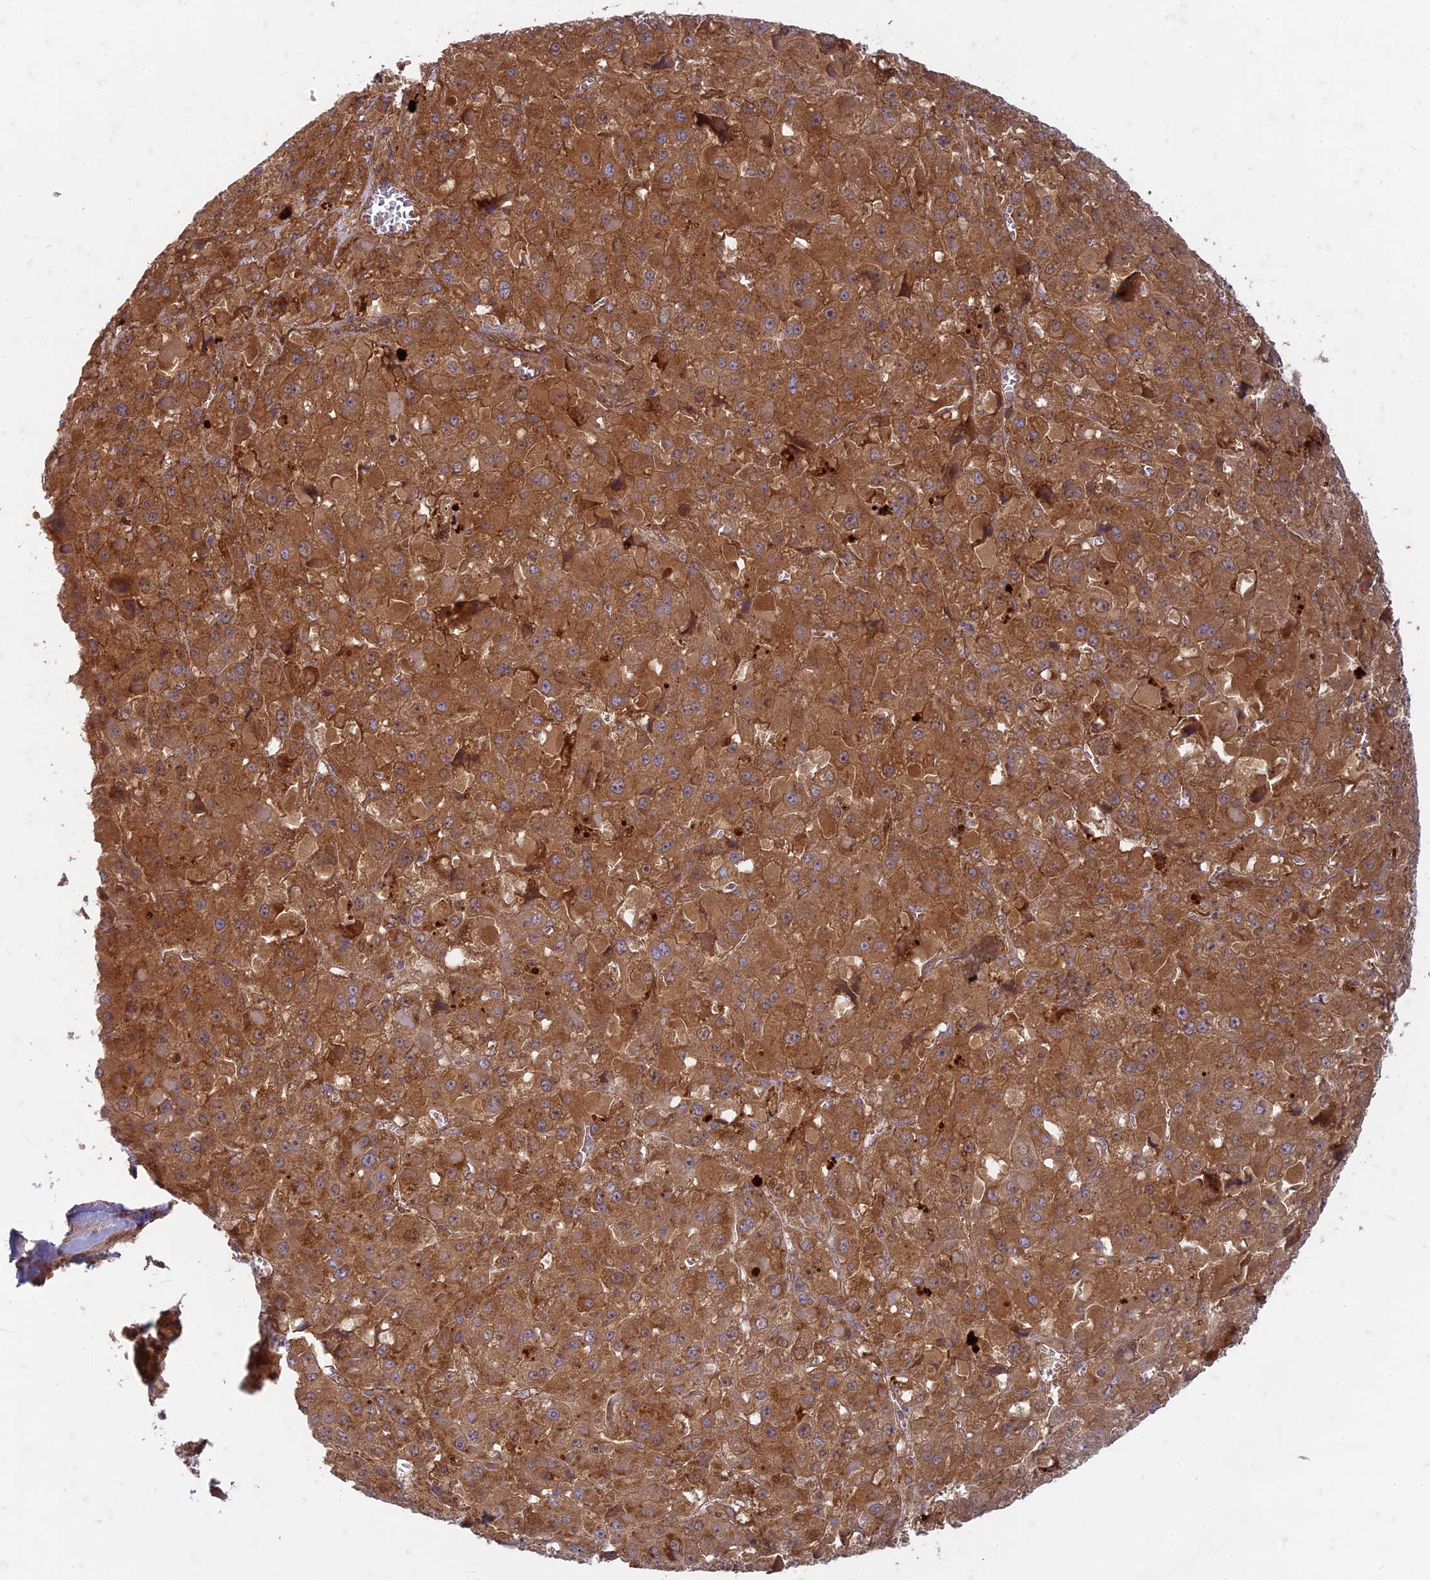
{"staining": {"intensity": "strong", "quantity": ">75%", "location": "cytoplasmic/membranous,nuclear"}, "tissue": "liver cancer", "cell_type": "Tumor cells", "image_type": "cancer", "snomed": [{"axis": "morphology", "description": "Carcinoma, Hepatocellular, NOS"}, {"axis": "topography", "description": "Liver"}], "caption": "An immunohistochemistry (IHC) image of tumor tissue is shown. Protein staining in brown shows strong cytoplasmic/membranous and nuclear positivity in liver cancer within tumor cells.", "gene": "TCF25", "patient": {"sex": "female", "age": 73}}